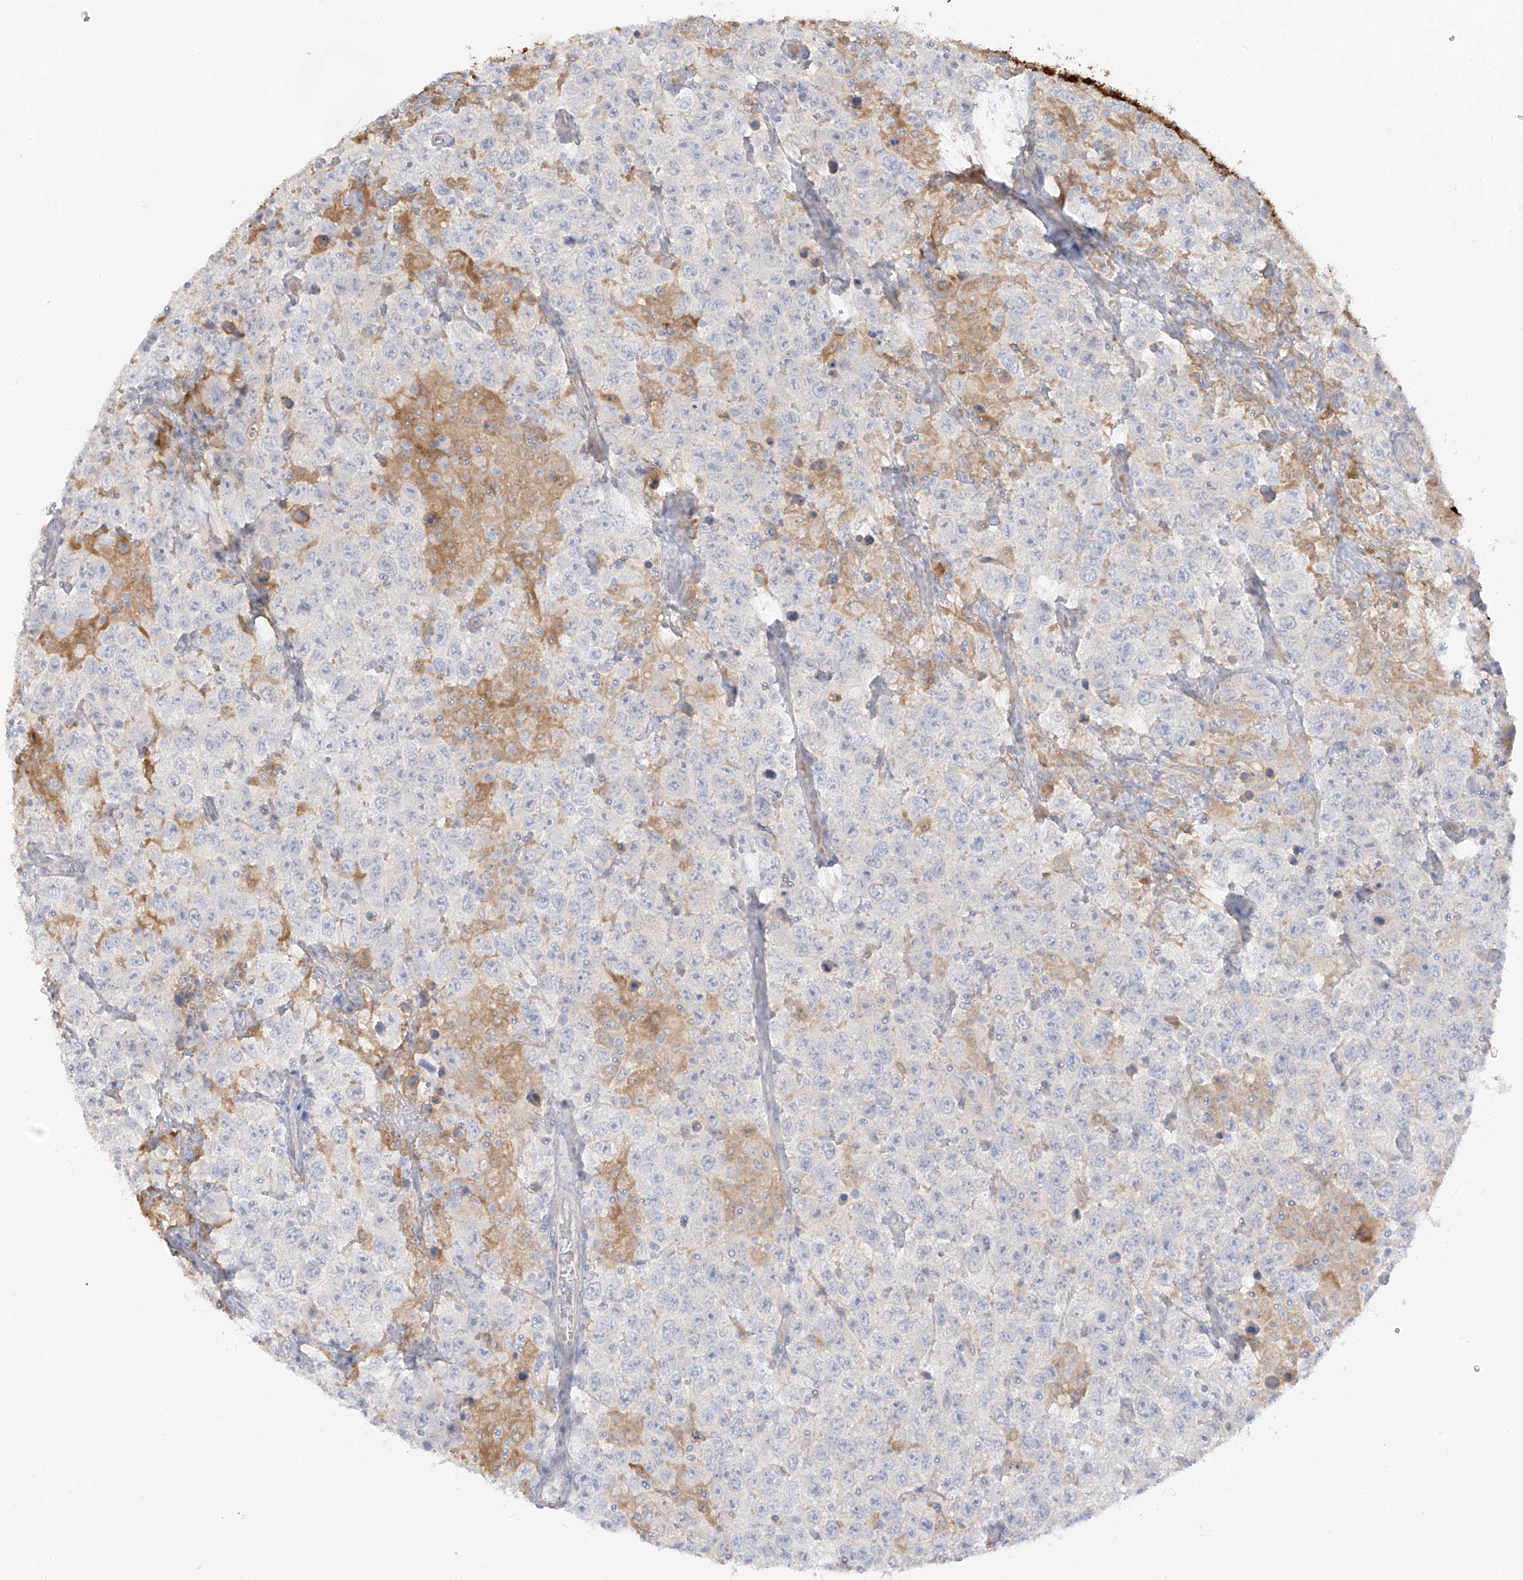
{"staining": {"intensity": "negative", "quantity": "none", "location": "none"}, "tissue": "testis cancer", "cell_type": "Tumor cells", "image_type": "cancer", "snomed": [{"axis": "morphology", "description": "Seminoma, NOS"}, {"axis": "topography", "description": "Testis"}], "caption": "Tumor cells show no significant staining in testis cancer (seminoma). Nuclei are stained in blue.", "gene": "UPK1B", "patient": {"sex": "male", "age": 41}}